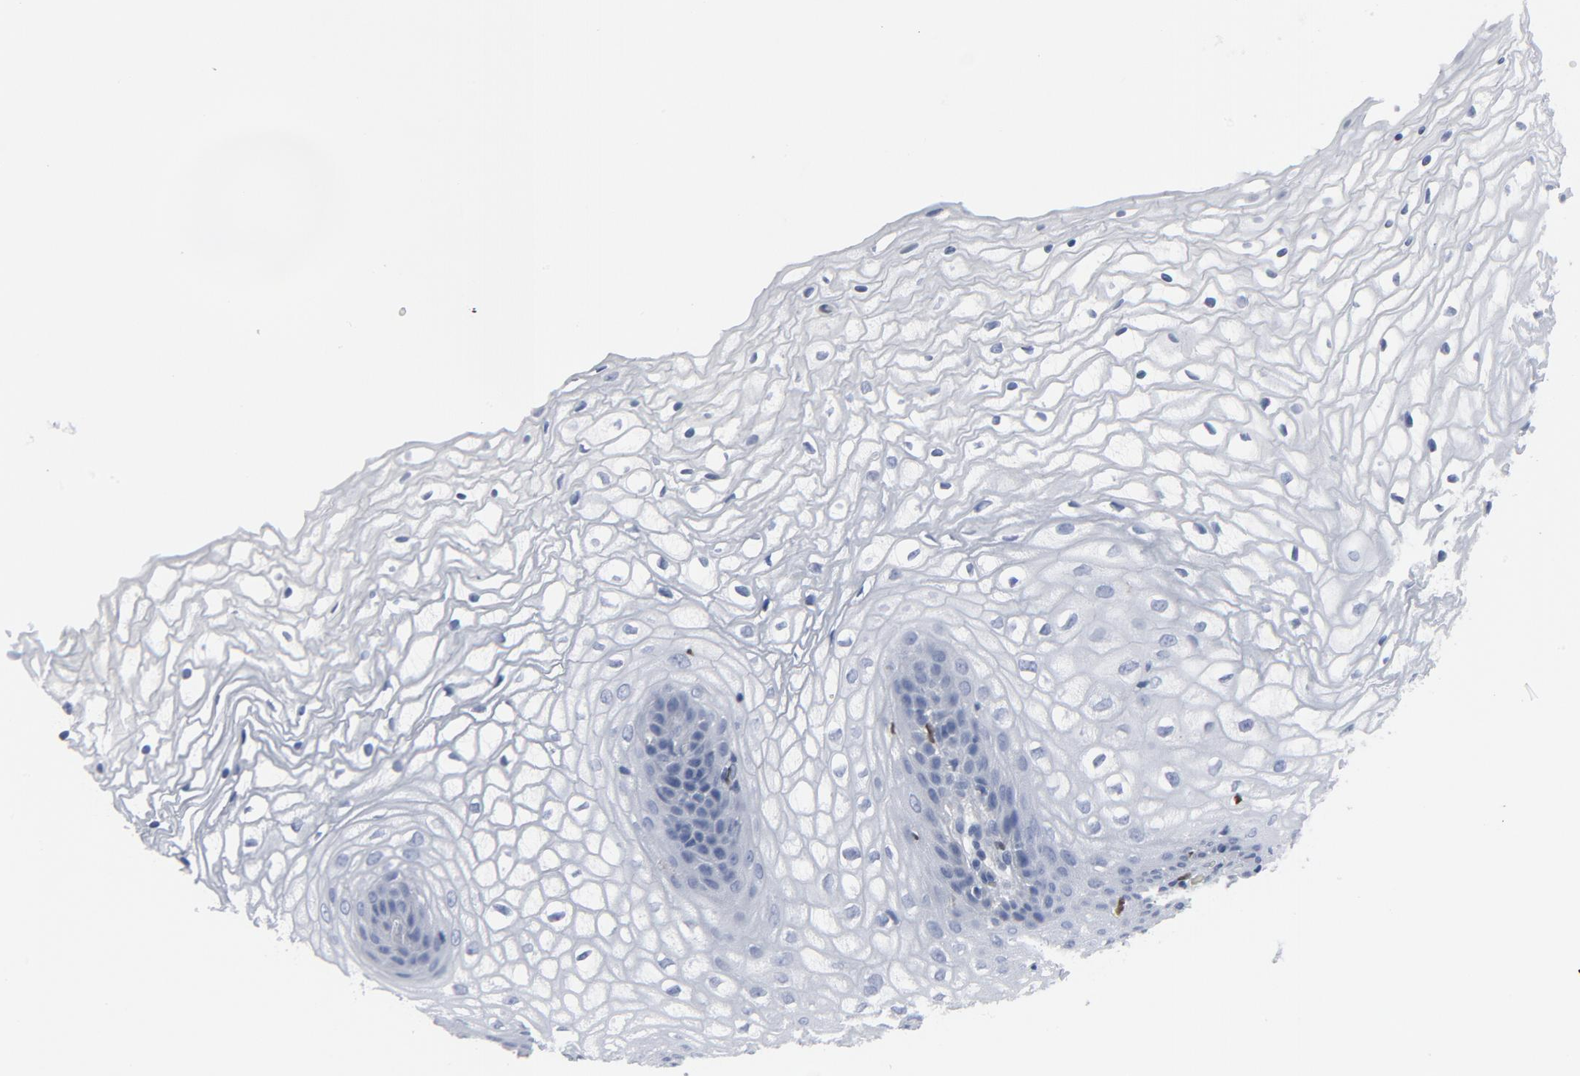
{"staining": {"intensity": "negative", "quantity": "none", "location": "none"}, "tissue": "vagina", "cell_type": "Squamous epithelial cells", "image_type": "normal", "snomed": [{"axis": "morphology", "description": "Normal tissue, NOS"}, {"axis": "topography", "description": "Vagina"}], "caption": "This is an IHC micrograph of benign human vagina. There is no positivity in squamous epithelial cells.", "gene": "SPI1", "patient": {"sex": "female", "age": 34}}